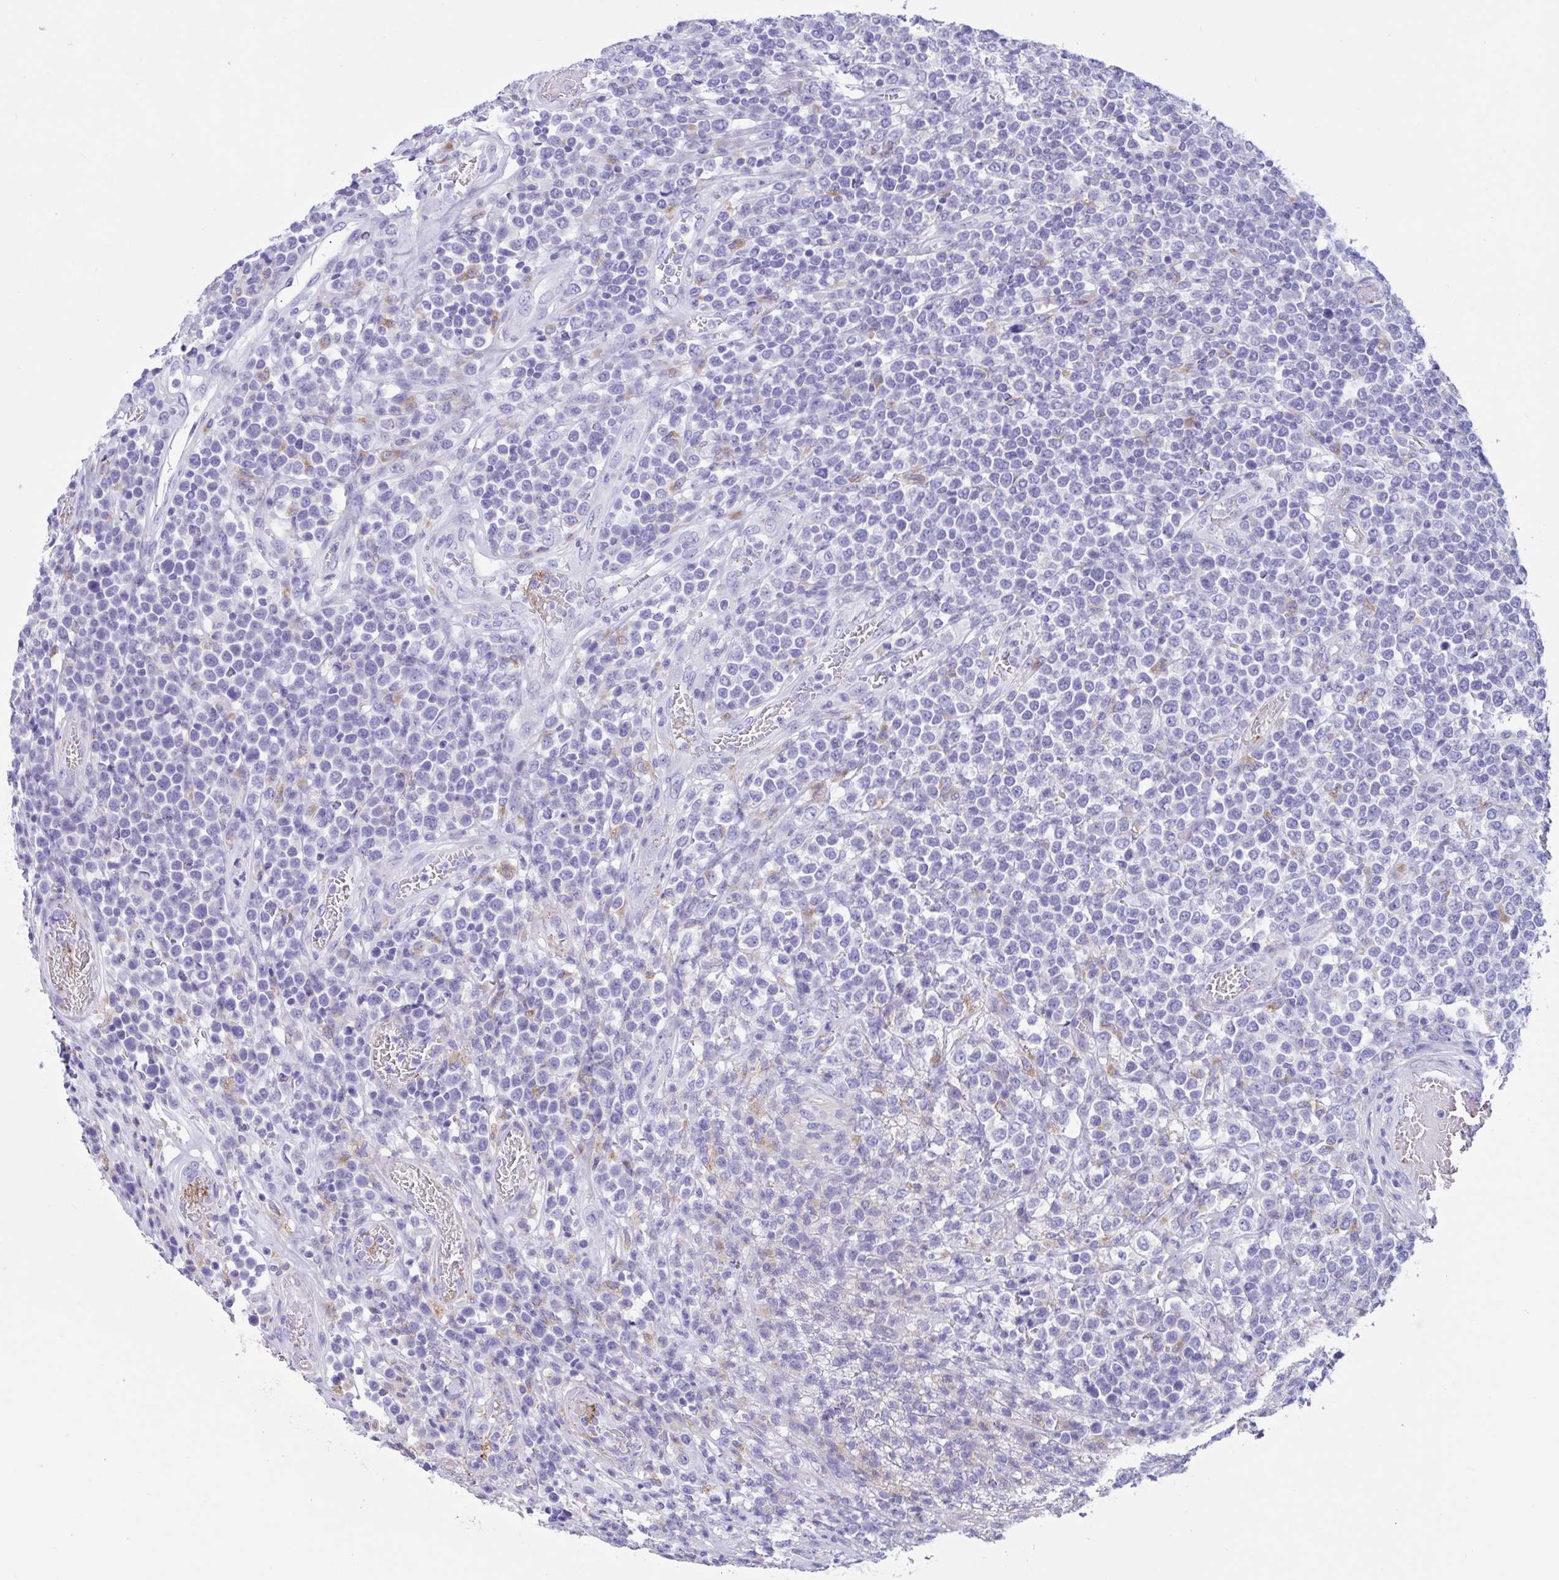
{"staining": {"intensity": "negative", "quantity": "none", "location": "none"}, "tissue": "lymphoma", "cell_type": "Tumor cells", "image_type": "cancer", "snomed": [{"axis": "morphology", "description": "Malignant lymphoma, non-Hodgkin's type, High grade"}, {"axis": "topography", "description": "Soft tissue"}], "caption": "Immunohistochemistry histopathology image of neoplastic tissue: human lymphoma stained with DAB (3,3'-diaminobenzidine) shows no significant protein staining in tumor cells. The staining was performed using DAB to visualize the protein expression in brown, while the nuclei were stained in blue with hematoxylin (Magnification: 20x).", "gene": "RPL22L1", "patient": {"sex": "female", "age": 56}}